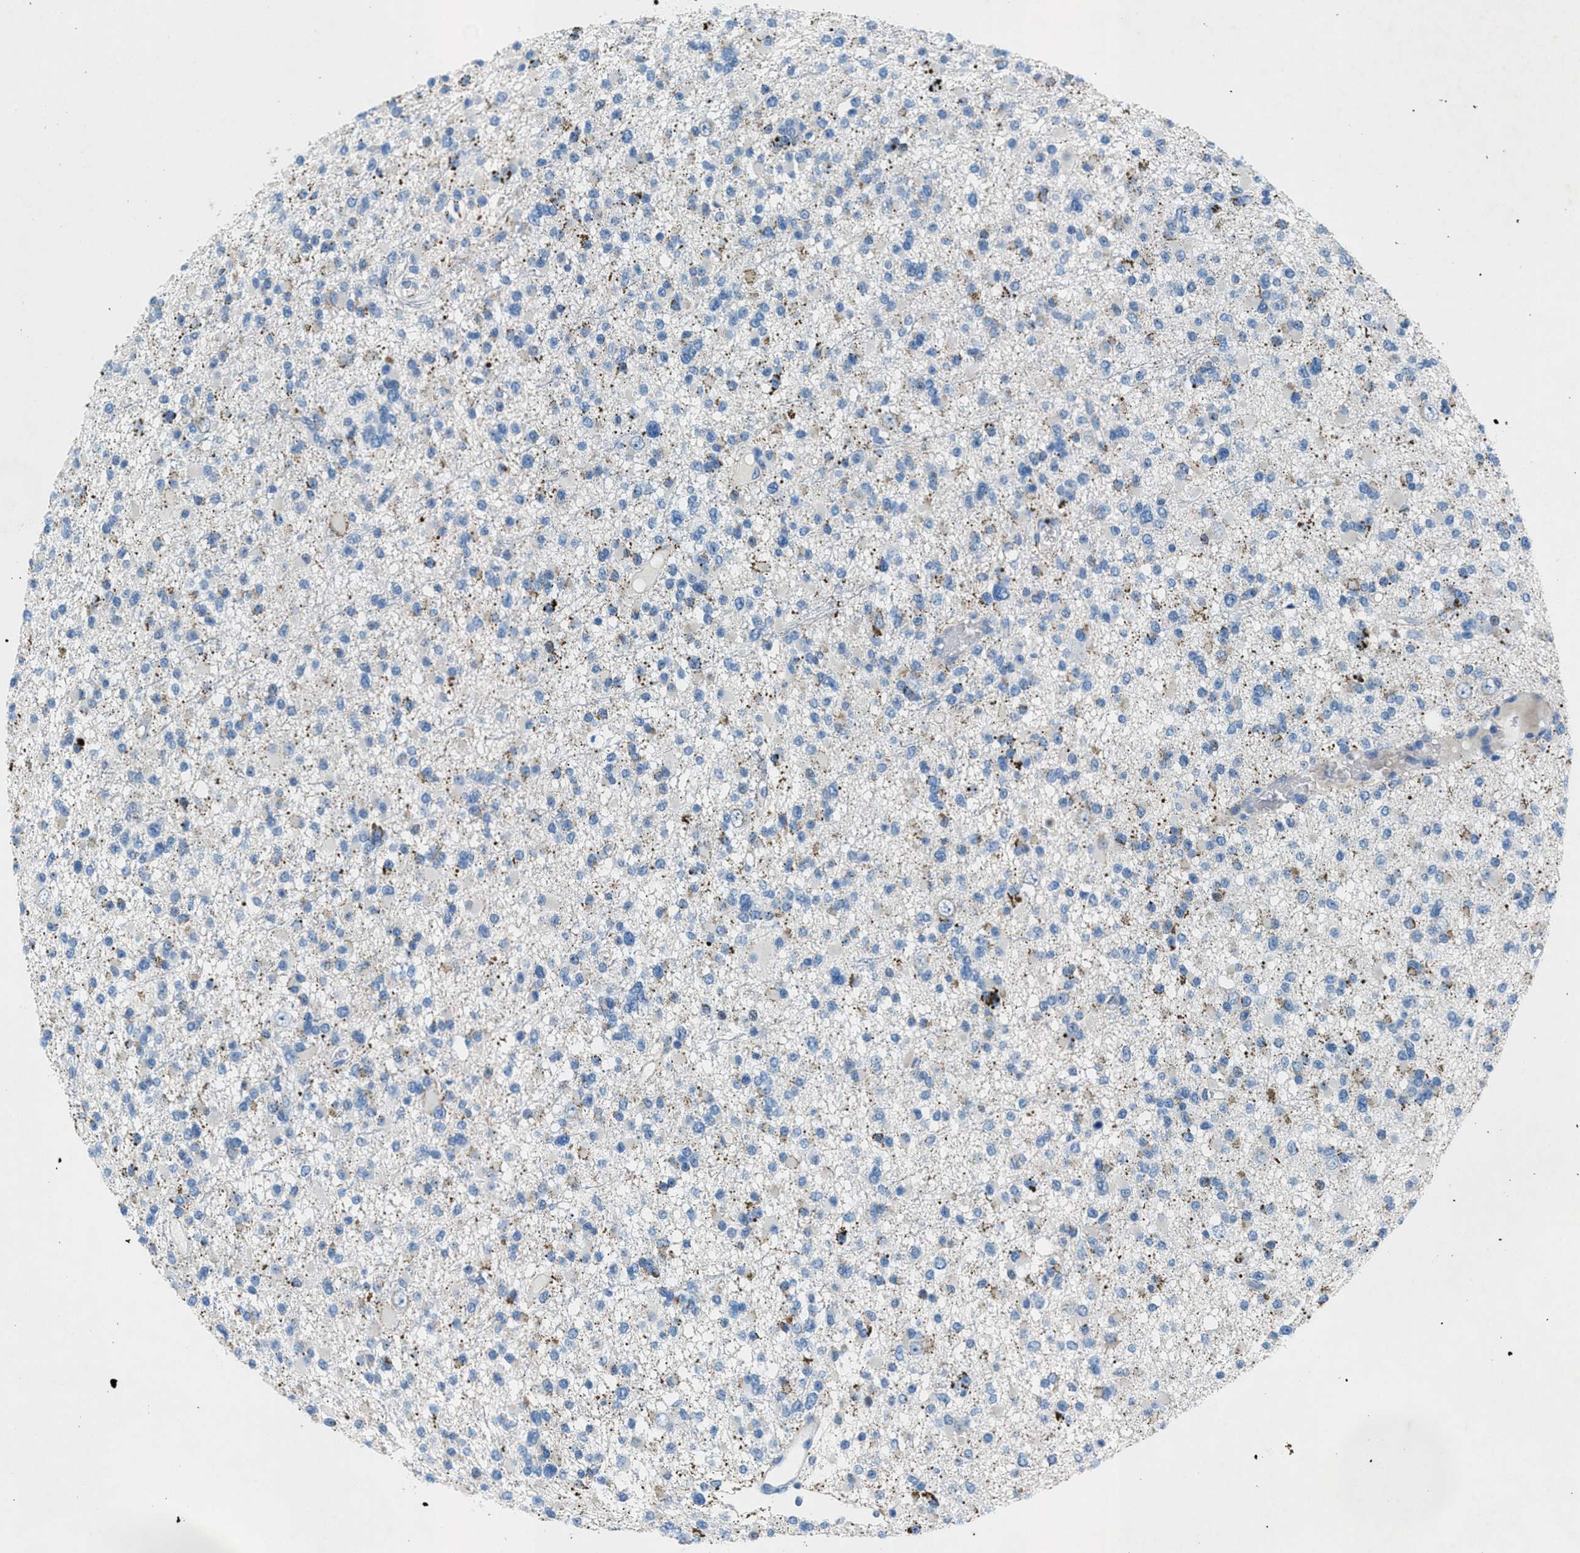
{"staining": {"intensity": "weak", "quantity": "<25%", "location": "cytoplasmic/membranous"}, "tissue": "glioma", "cell_type": "Tumor cells", "image_type": "cancer", "snomed": [{"axis": "morphology", "description": "Glioma, malignant, Low grade"}, {"axis": "topography", "description": "Brain"}], "caption": "Histopathology image shows no significant protein expression in tumor cells of malignant glioma (low-grade).", "gene": "GALNT17", "patient": {"sex": "female", "age": 22}}